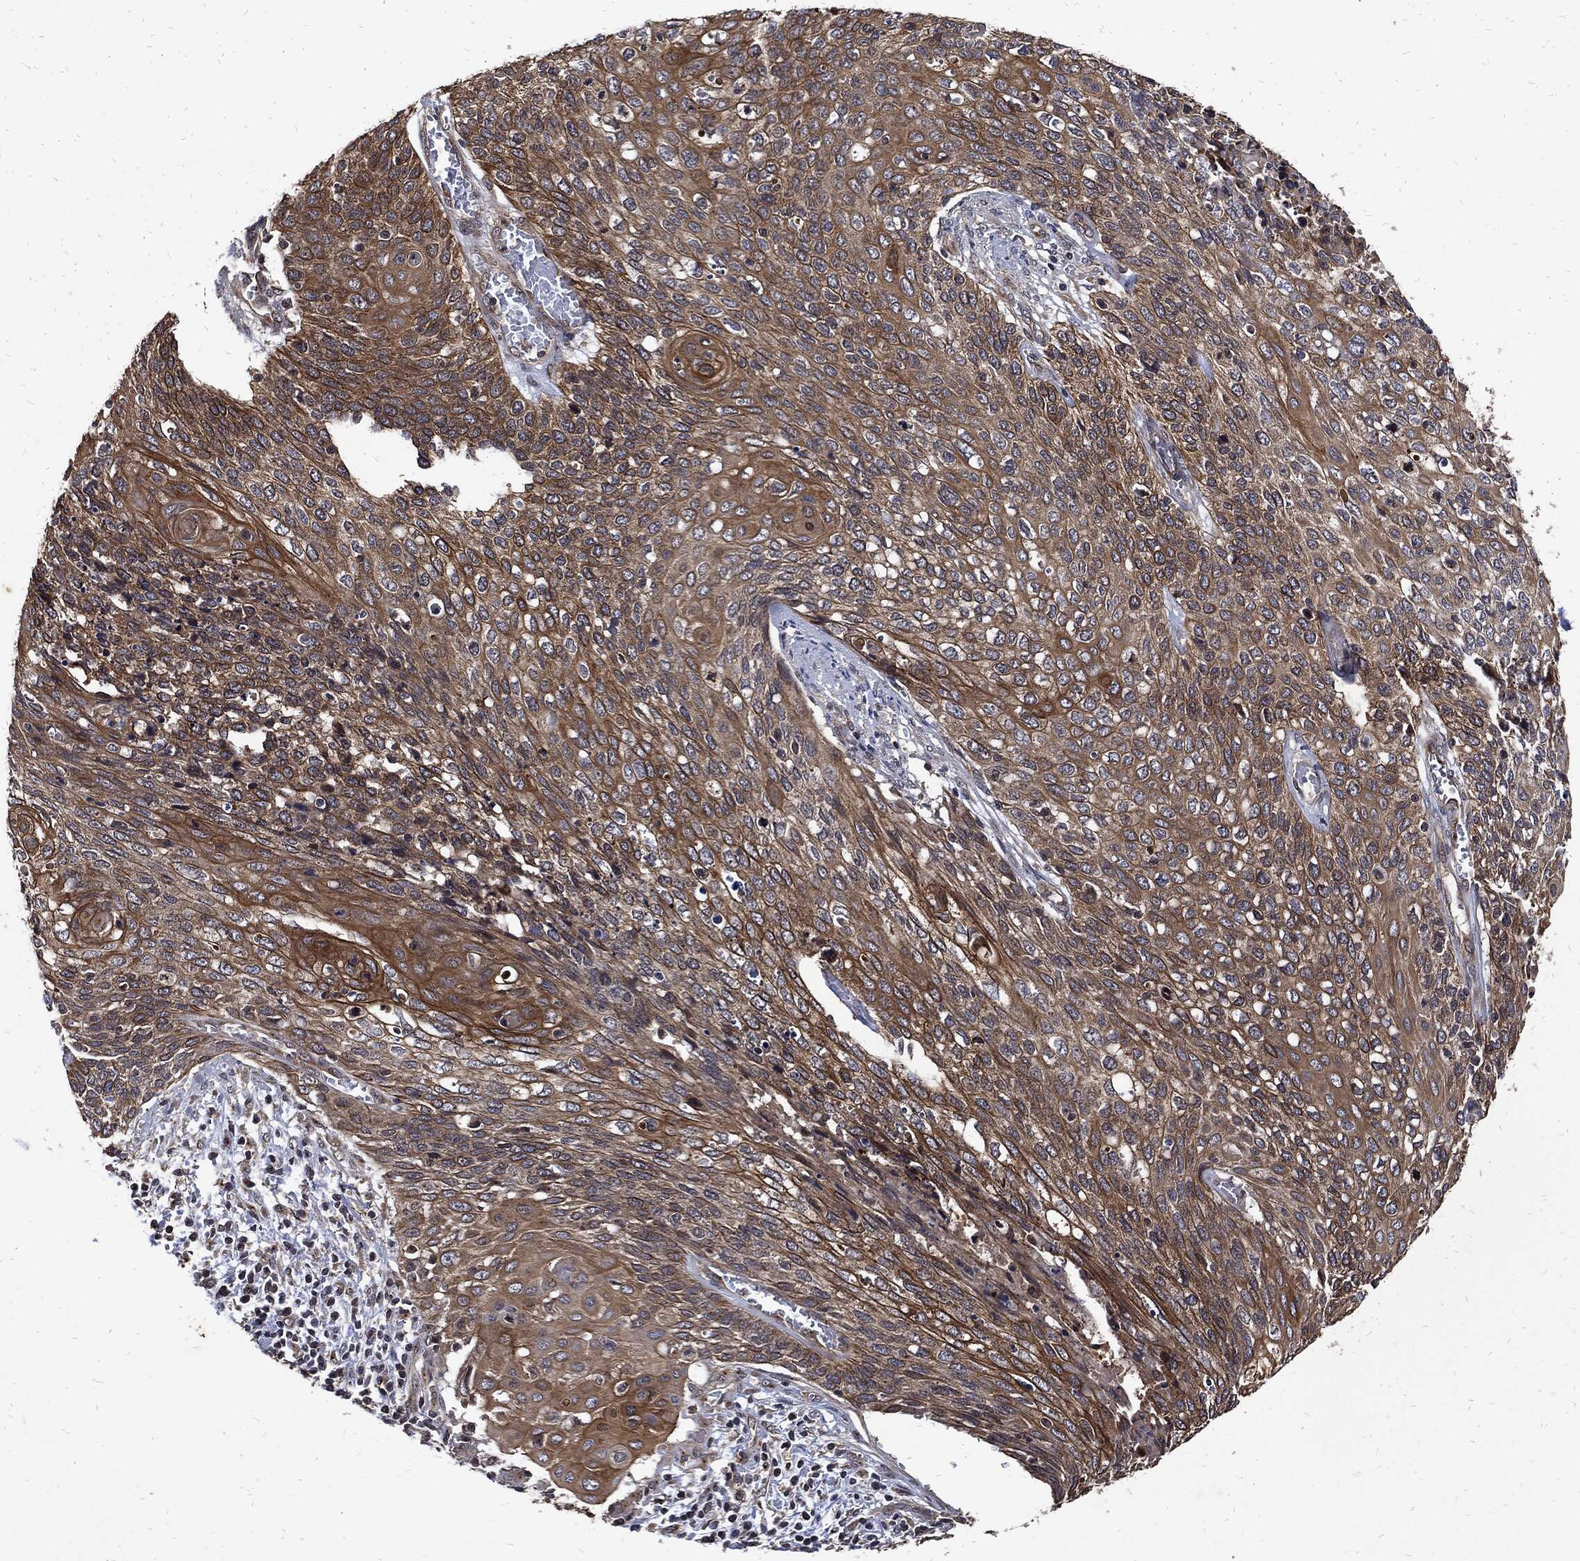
{"staining": {"intensity": "strong", "quantity": "25%-75%", "location": "cytoplasmic/membranous"}, "tissue": "cervical cancer", "cell_type": "Tumor cells", "image_type": "cancer", "snomed": [{"axis": "morphology", "description": "Squamous cell carcinoma, NOS"}, {"axis": "topography", "description": "Cervix"}], "caption": "This is a micrograph of immunohistochemistry (IHC) staining of squamous cell carcinoma (cervical), which shows strong staining in the cytoplasmic/membranous of tumor cells.", "gene": "DCTN1", "patient": {"sex": "female", "age": 39}}